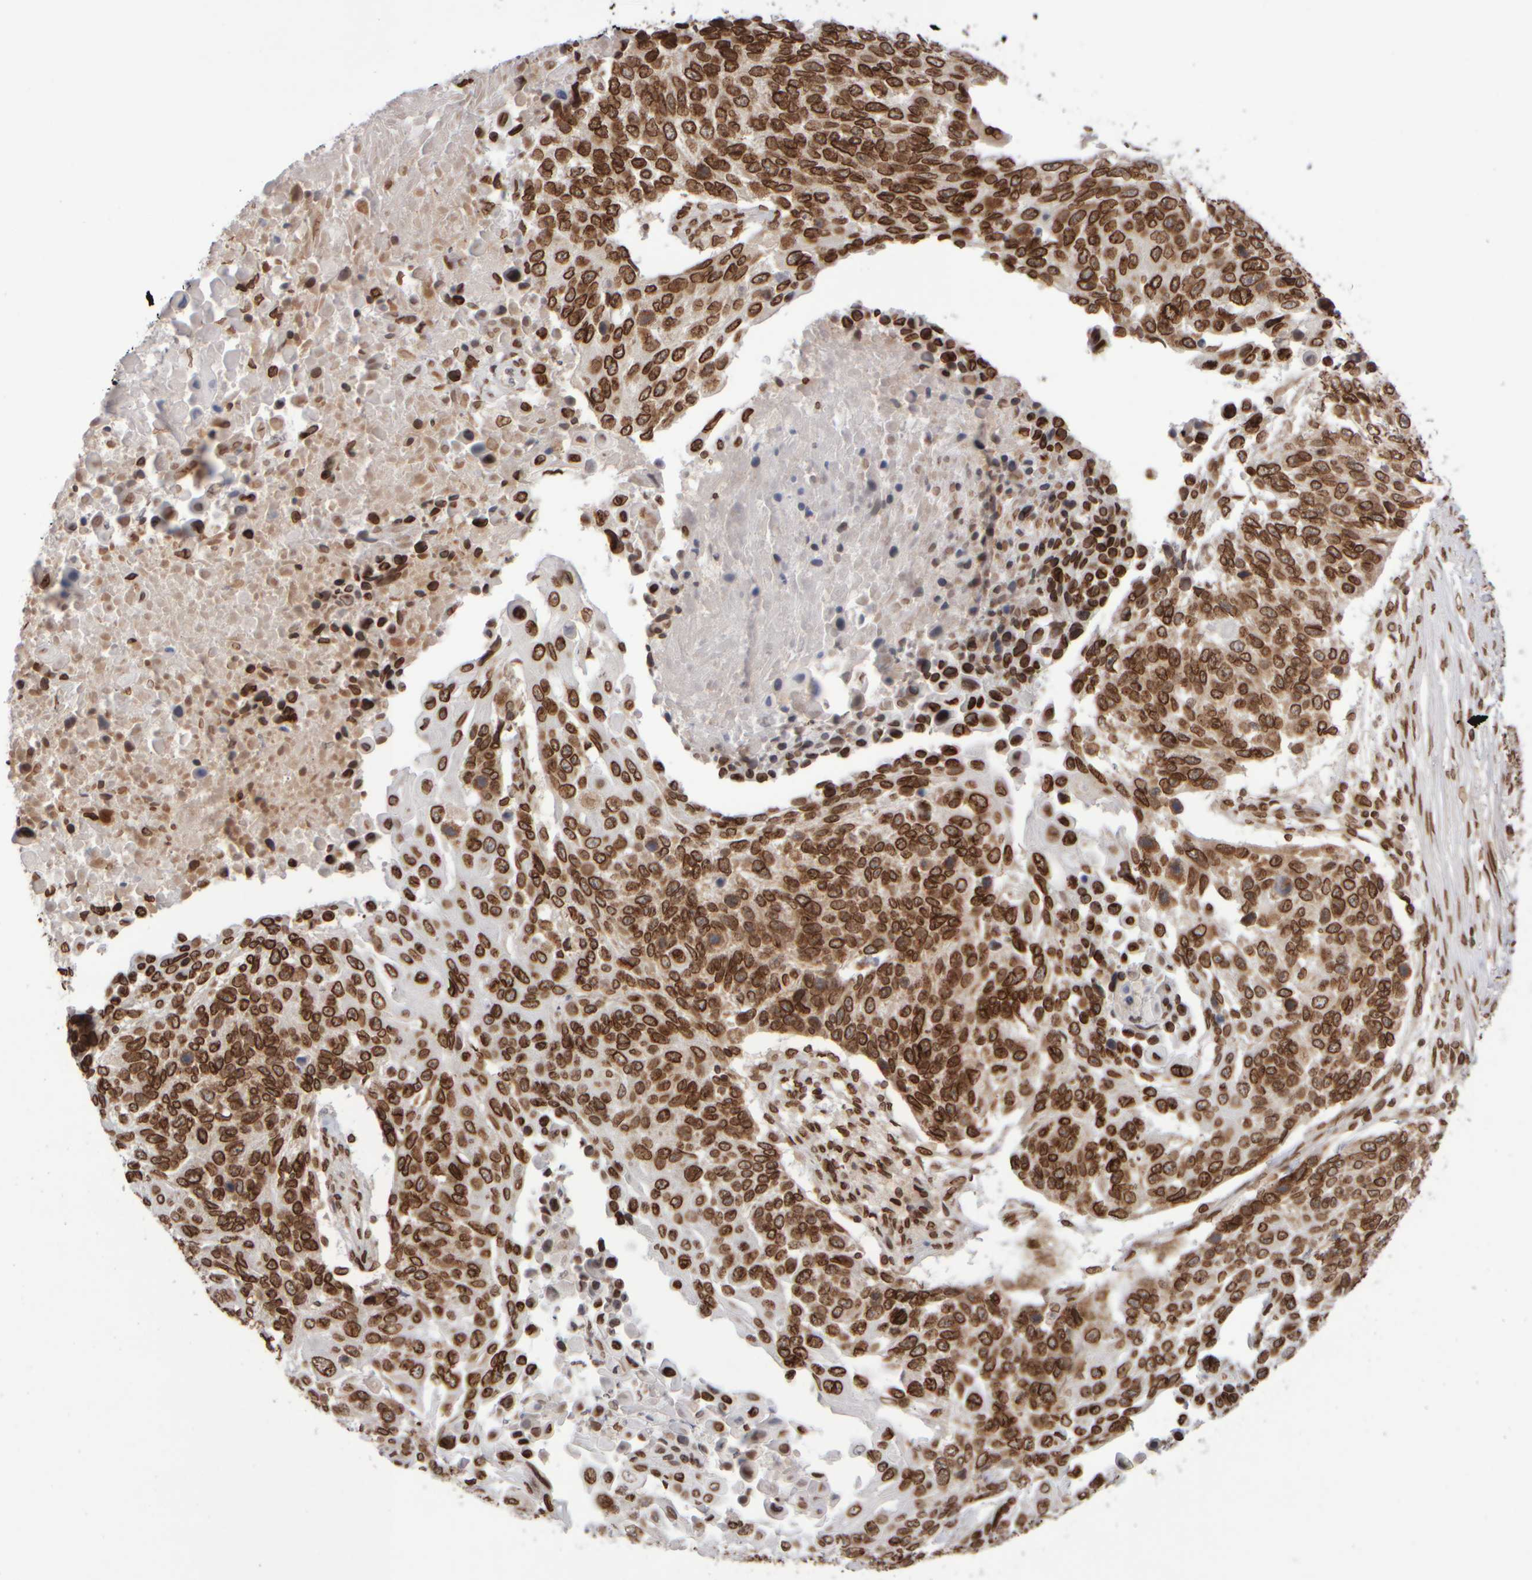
{"staining": {"intensity": "strong", "quantity": ">75%", "location": "cytoplasmic/membranous,nuclear"}, "tissue": "lung cancer", "cell_type": "Tumor cells", "image_type": "cancer", "snomed": [{"axis": "morphology", "description": "Squamous cell carcinoma, NOS"}, {"axis": "topography", "description": "Lung"}], "caption": "Human lung cancer stained for a protein (brown) displays strong cytoplasmic/membranous and nuclear positive staining in approximately >75% of tumor cells.", "gene": "ZC3HC1", "patient": {"sex": "male", "age": 66}}